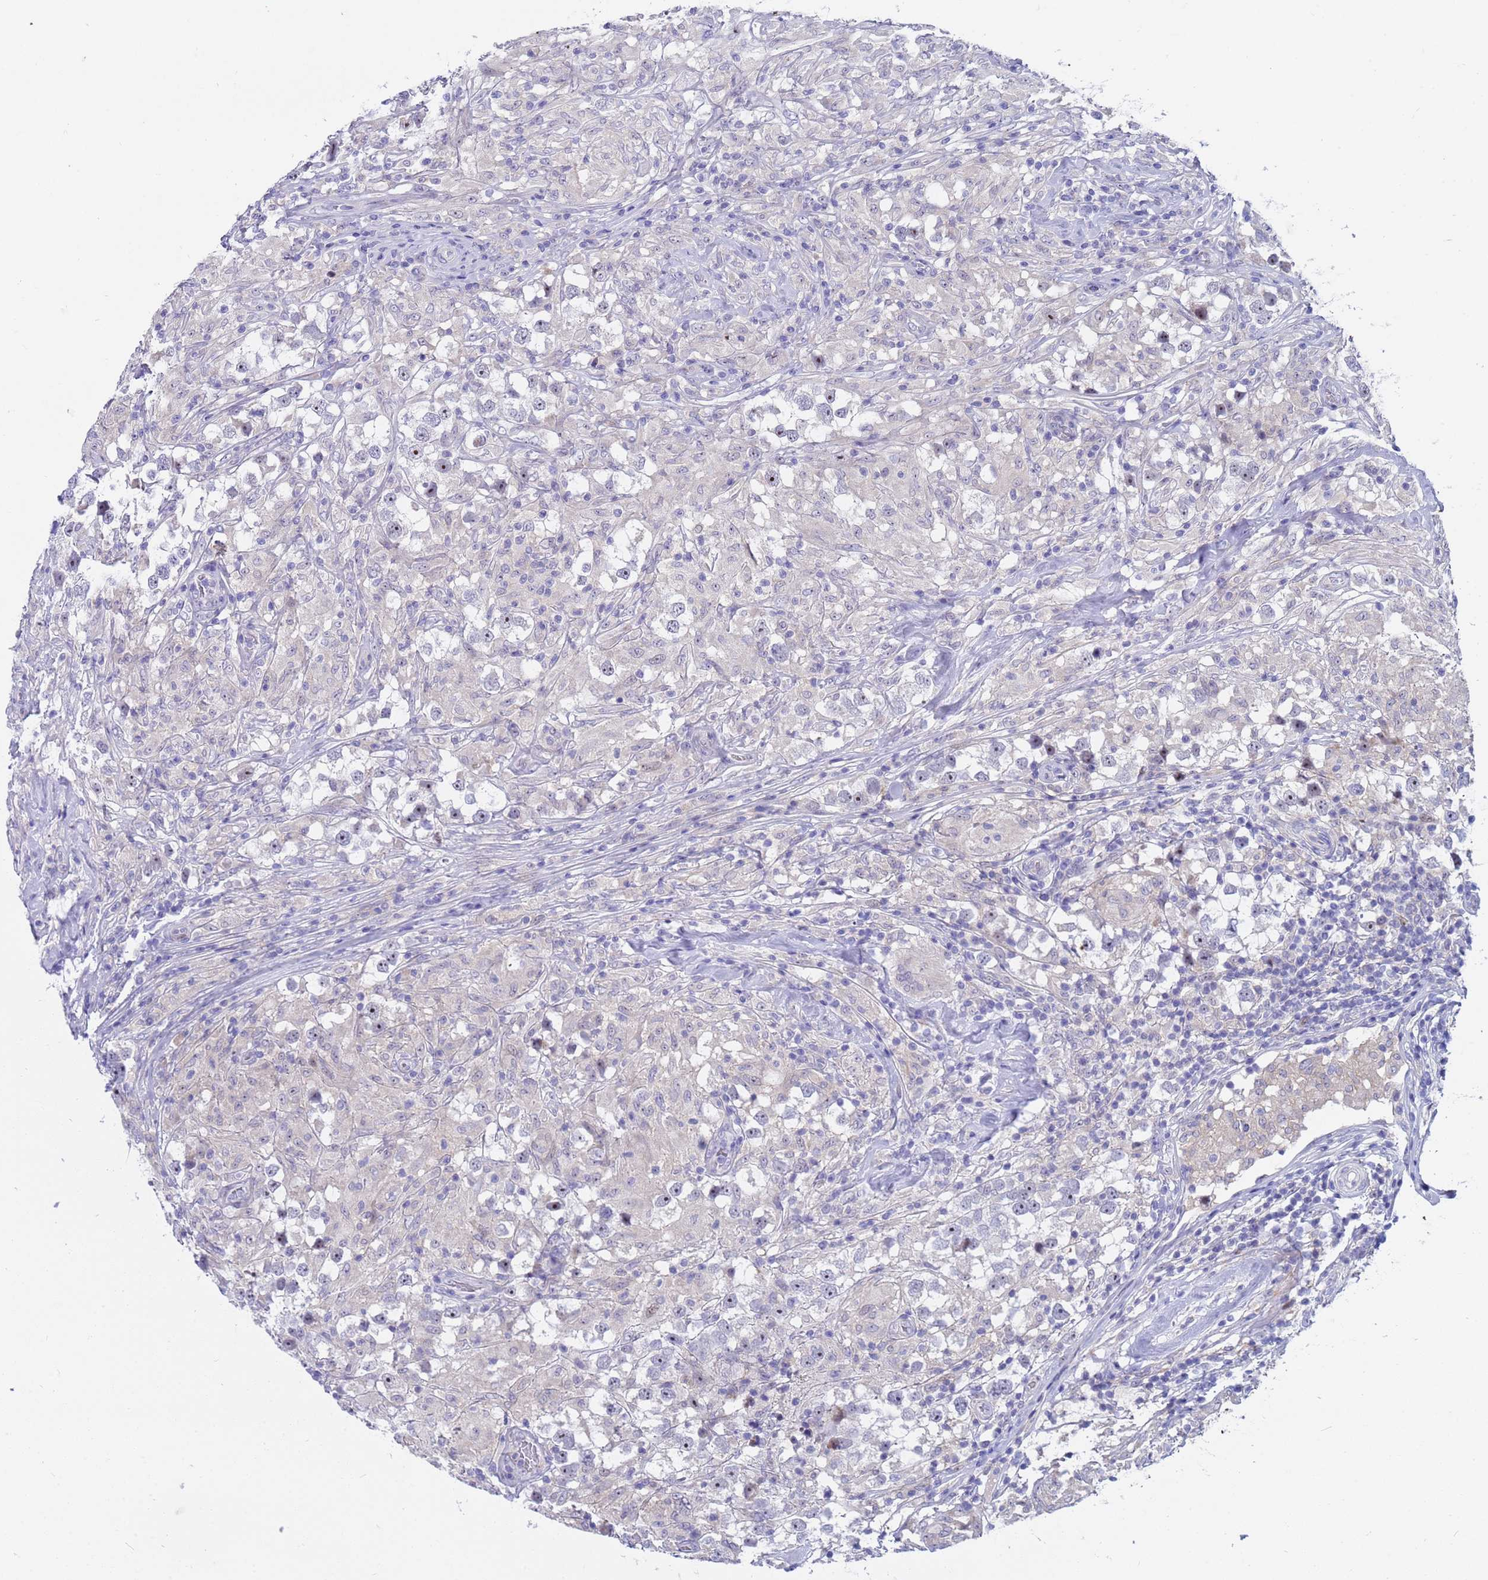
{"staining": {"intensity": "moderate", "quantity": "<25%", "location": "nuclear"}, "tissue": "testis cancer", "cell_type": "Tumor cells", "image_type": "cancer", "snomed": [{"axis": "morphology", "description": "Seminoma, NOS"}, {"axis": "topography", "description": "Testis"}], "caption": "Tumor cells demonstrate low levels of moderate nuclear positivity in about <25% of cells in seminoma (testis).", "gene": "LRATD1", "patient": {"sex": "male", "age": 46}}